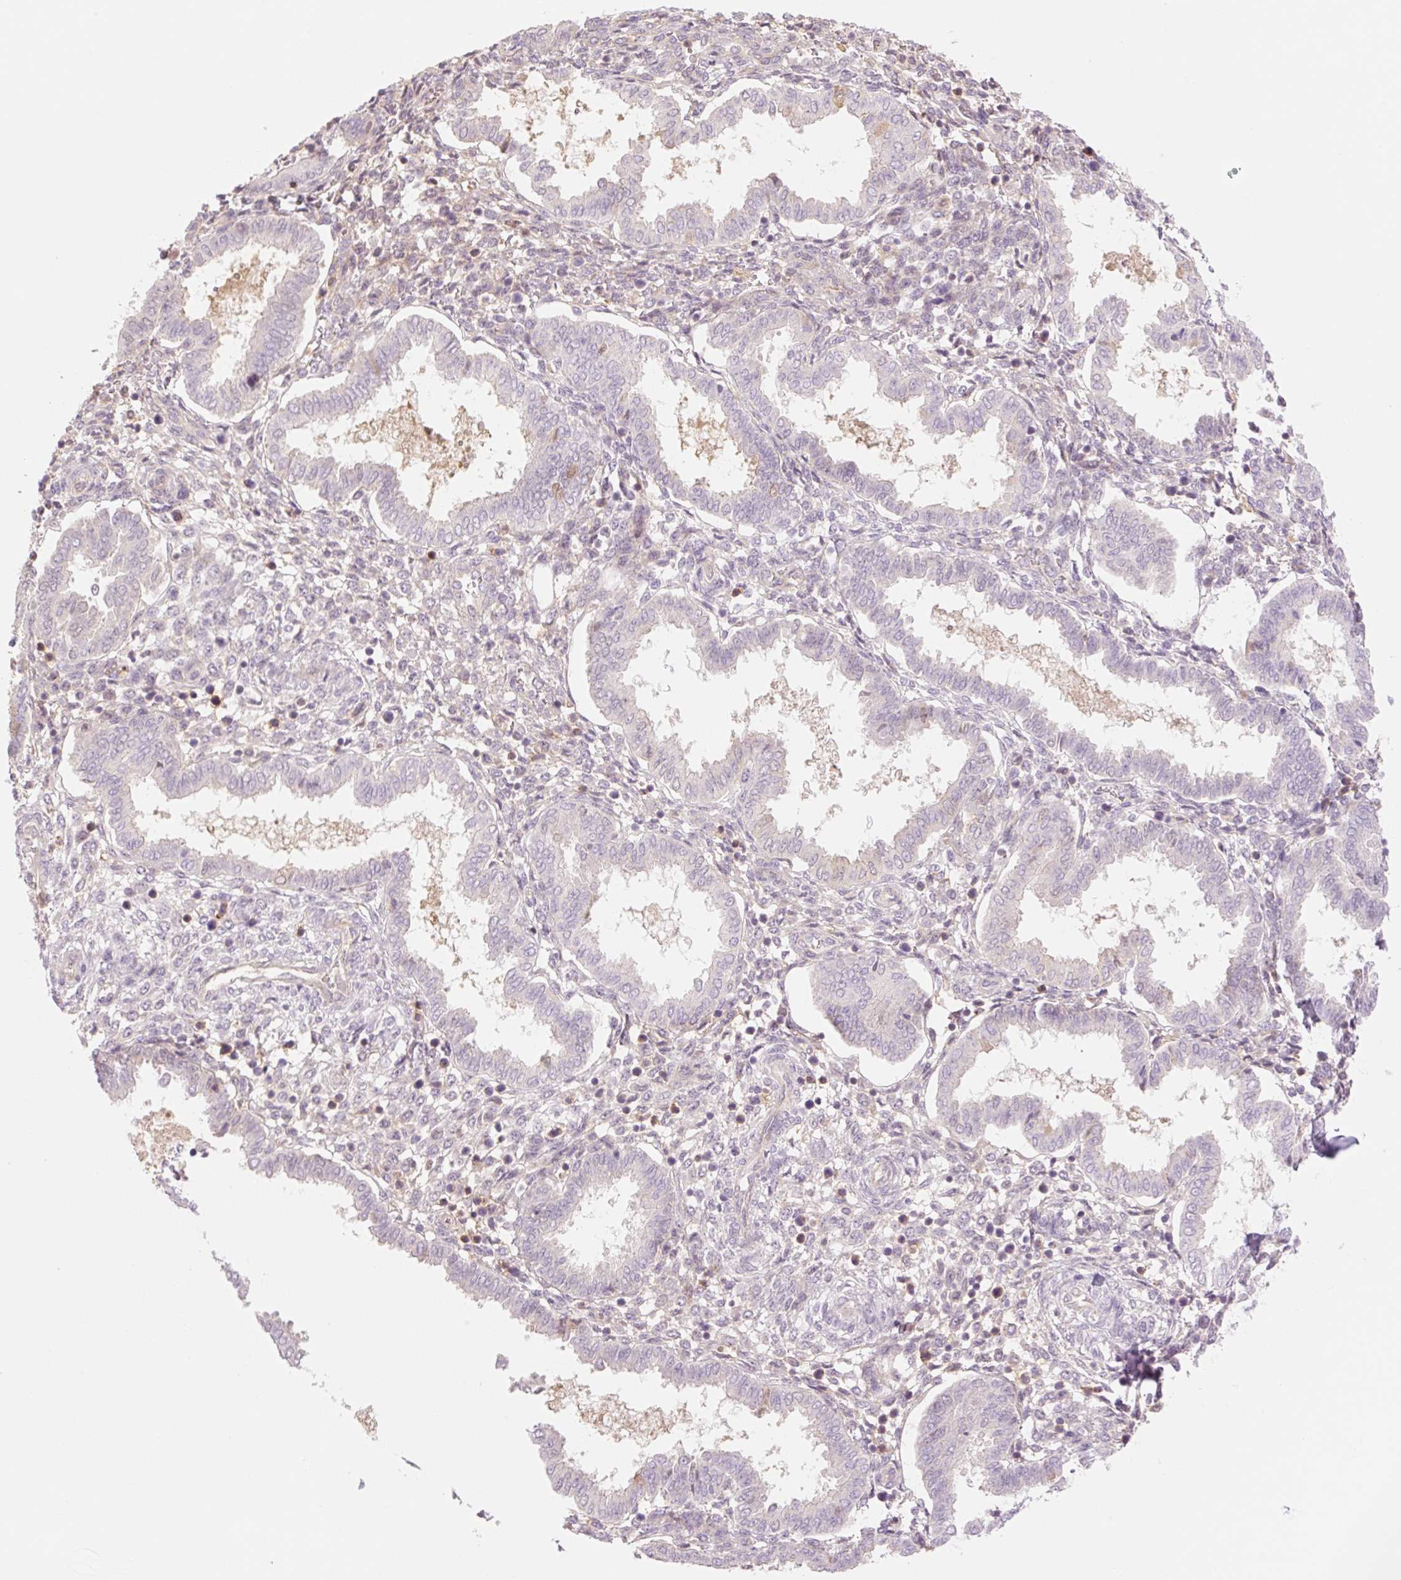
{"staining": {"intensity": "weak", "quantity": "<25%", "location": "cytoplasmic/membranous"}, "tissue": "endometrium", "cell_type": "Cells in endometrial stroma", "image_type": "normal", "snomed": [{"axis": "morphology", "description": "Normal tissue, NOS"}, {"axis": "topography", "description": "Endometrium"}], "caption": "DAB (3,3'-diaminobenzidine) immunohistochemical staining of unremarkable human endometrium displays no significant positivity in cells in endometrial stroma. (Stains: DAB (3,3'-diaminobenzidine) IHC with hematoxylin counter stain, Microscopy: brightfield microscopy at high magnification).", "gene": "HEBP1", "patient": {"sex": "female", "age": 24}}